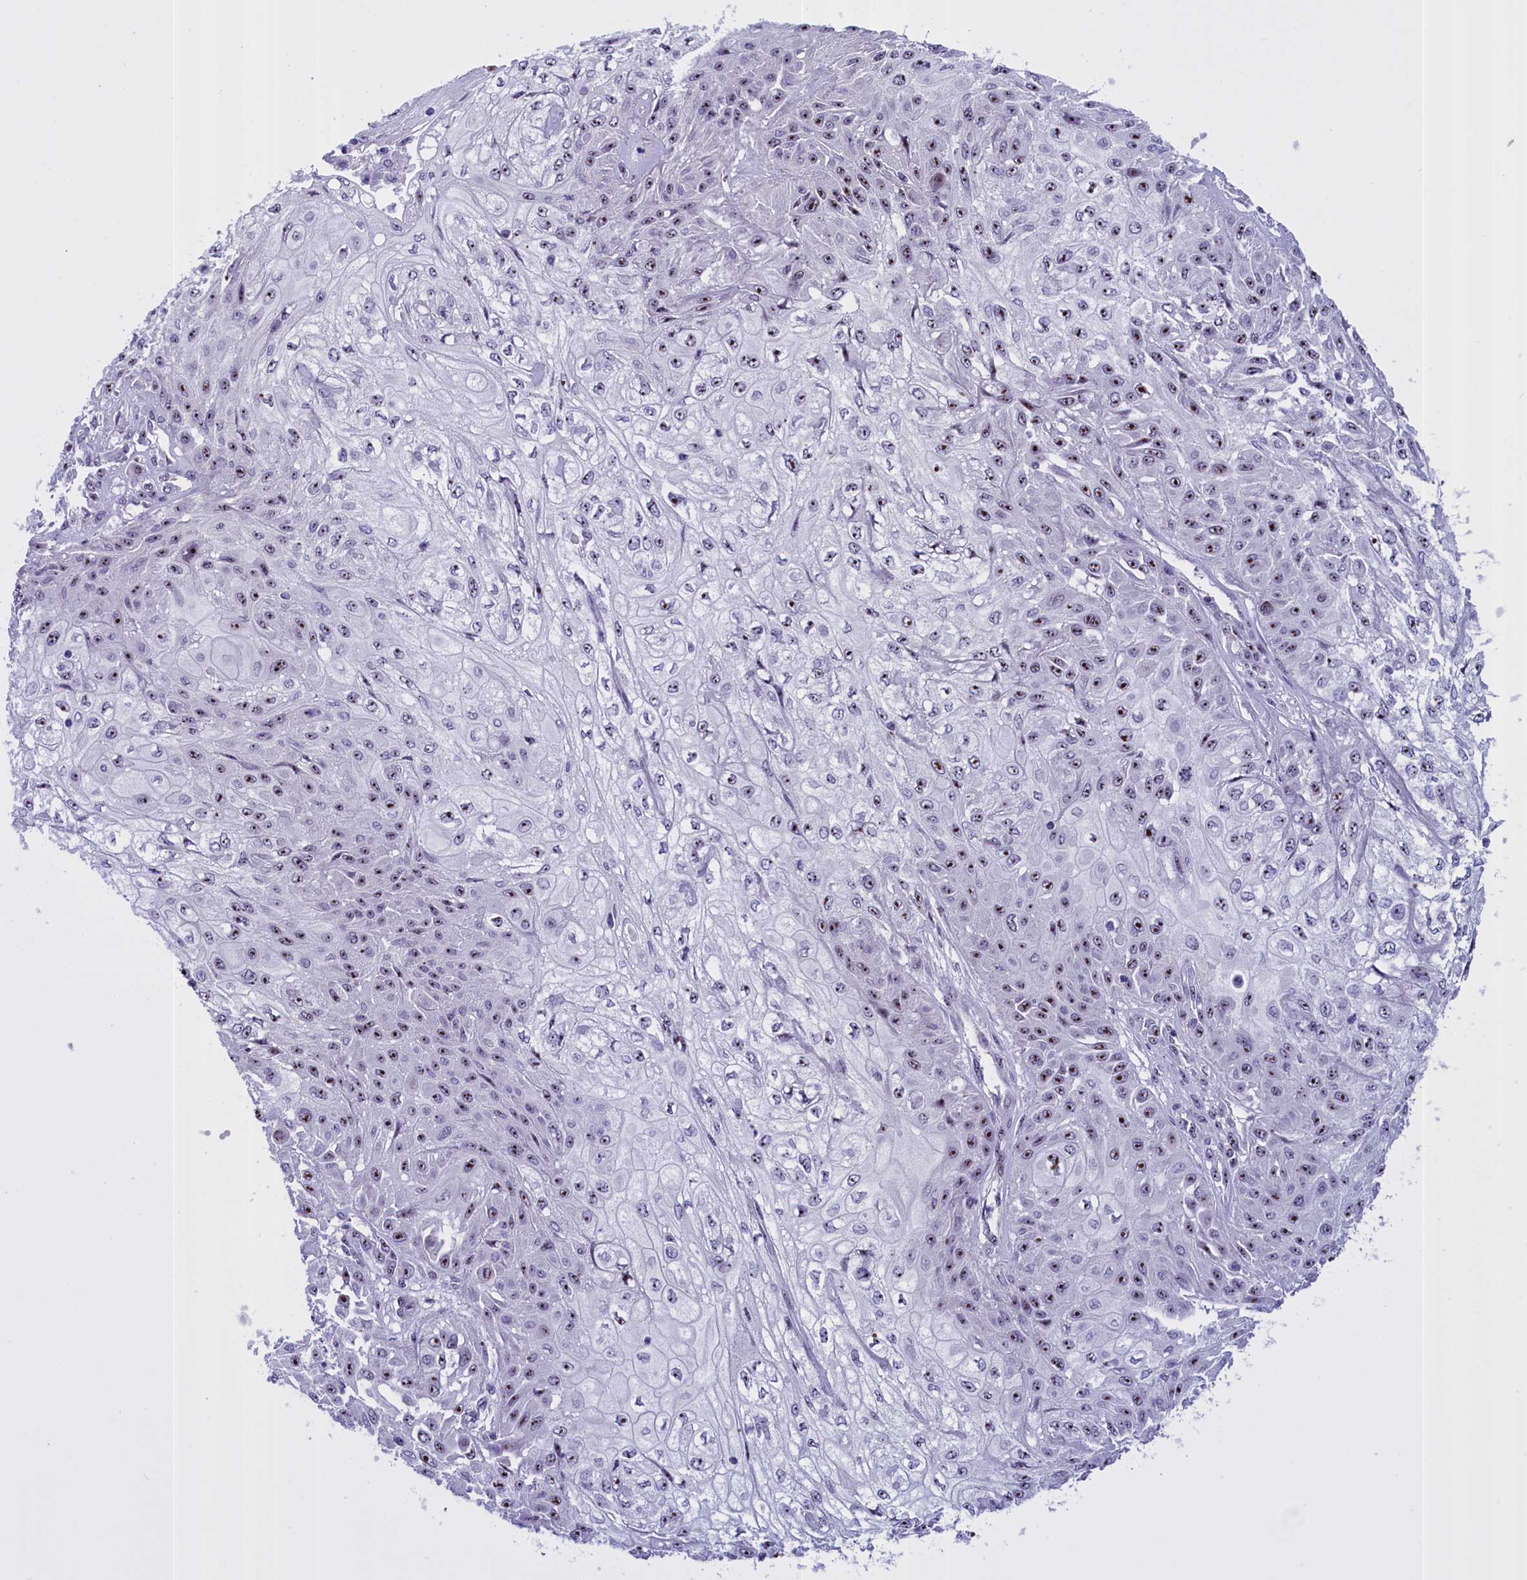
{"staining": {"intensity": "moderate", "quantity": ">75%", "location": "nuclear"}, "tissue": "skin cancer", "cell_type": "Tumor cells", "image_type": "cancer", "snomed": [{"axis": "morphology", "description": "Squamous cell carcinoma, NOS"}, {"axis": "morphology", "description": "Squamous cell carcinoma, metastatic, NOS"}, {"axis": "topography", "description": "Skin"}, {"axis": "topography", "description": "Lymph node"}], "caption": "Protein staining of metastatic squamous cell carcinoma (skin) tissue demonstrates moderate nuclear expression in about >75% of tumor cells. (DAB IHC, brown staining for protein, blue staining for nuclei).", "gene": "TBL3", "patient": {"sex": "male", "age": 75}}